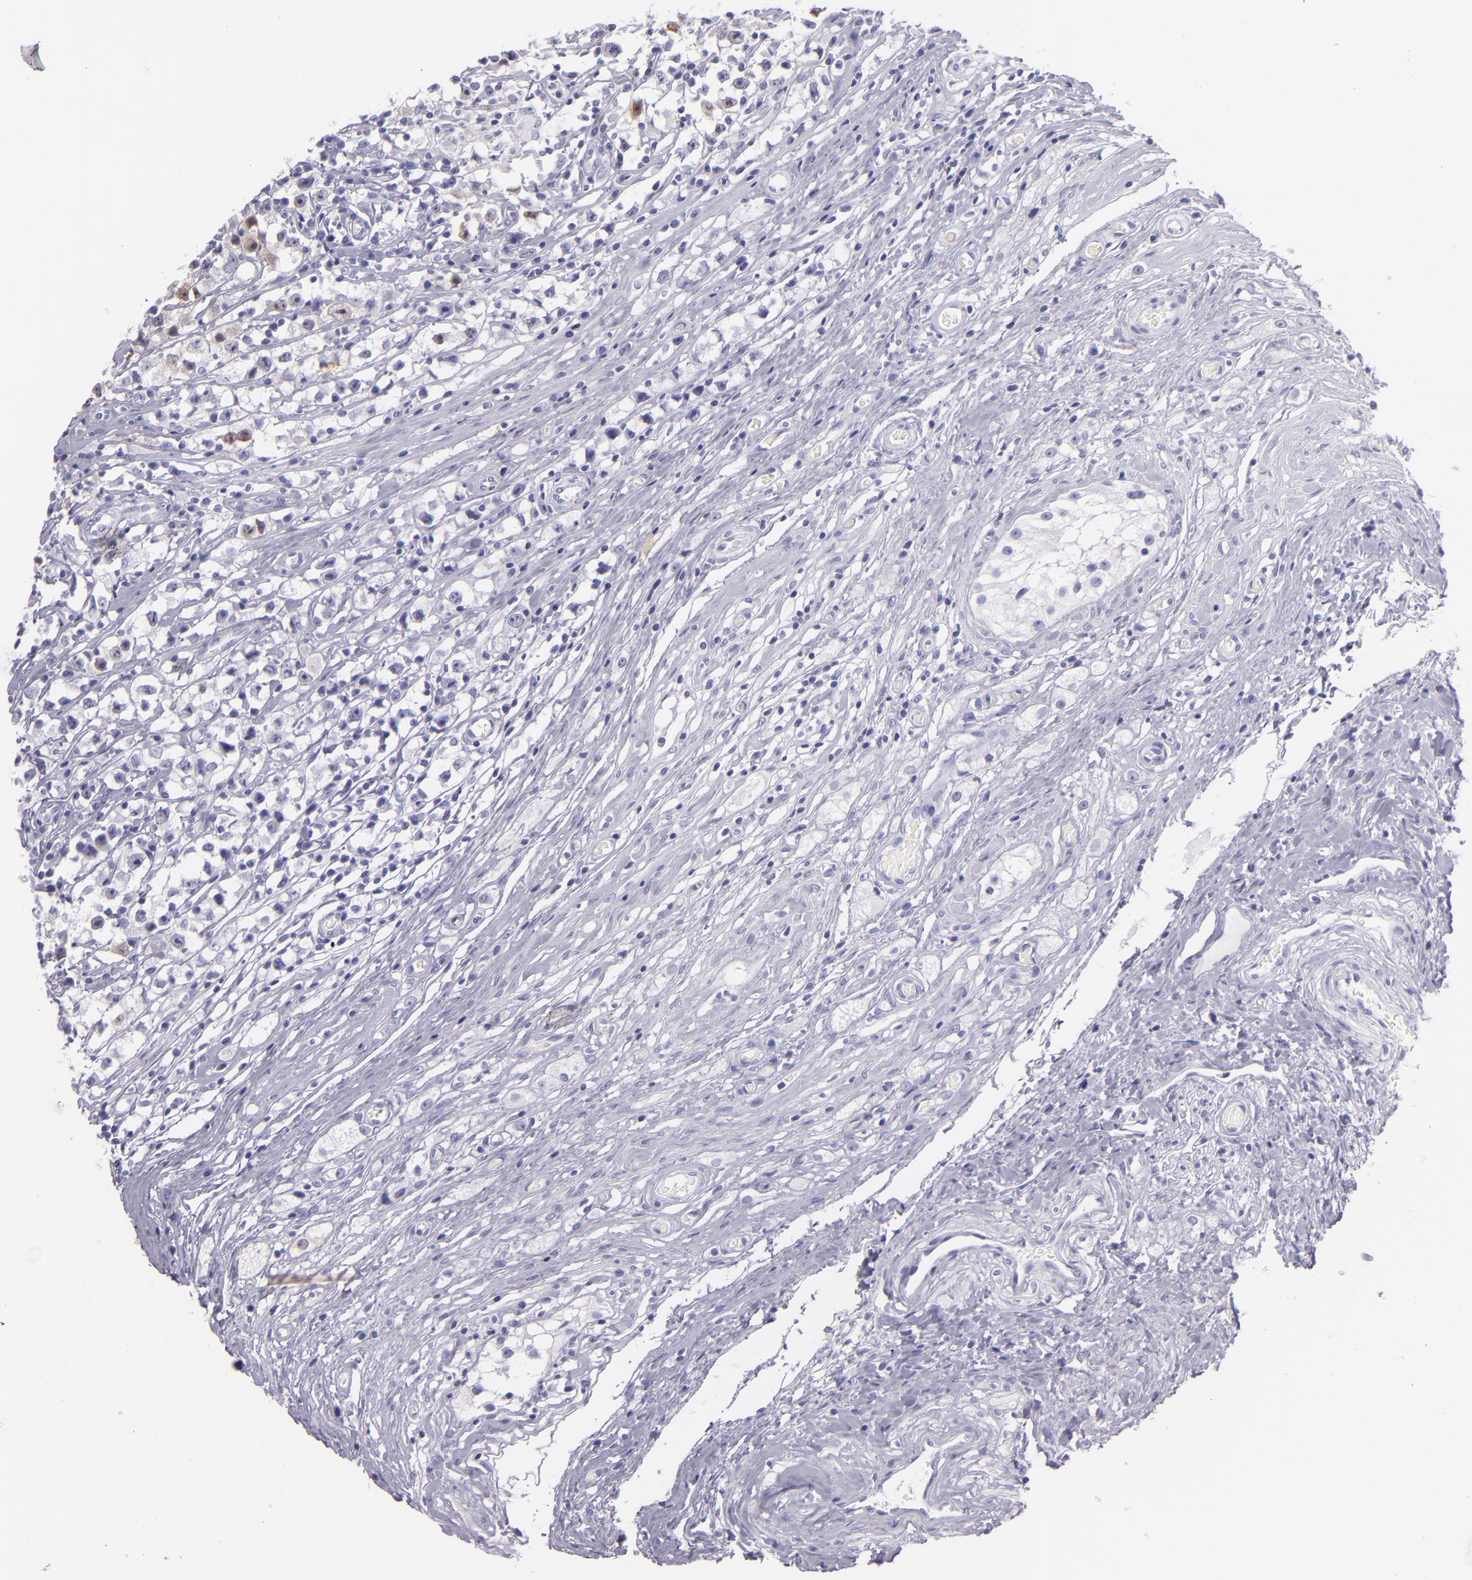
{"staining": {"intensity": "weak", "quantity": "<25%", "location": "nuclear"}, "tissue": "testis cancer", "cell_type": "Tumor cells", "image_type": "cancer", "snomed": [{"axis": "morphology", "description": "Seminoma, NOS"}, {"axis": "topography", "description": "Testis"}], "caption": "IHC of human seminoma (testis) displays no staining in tumor cells.", "gene": "MT1A", "patient": {"sex": "male", "age": 35}}